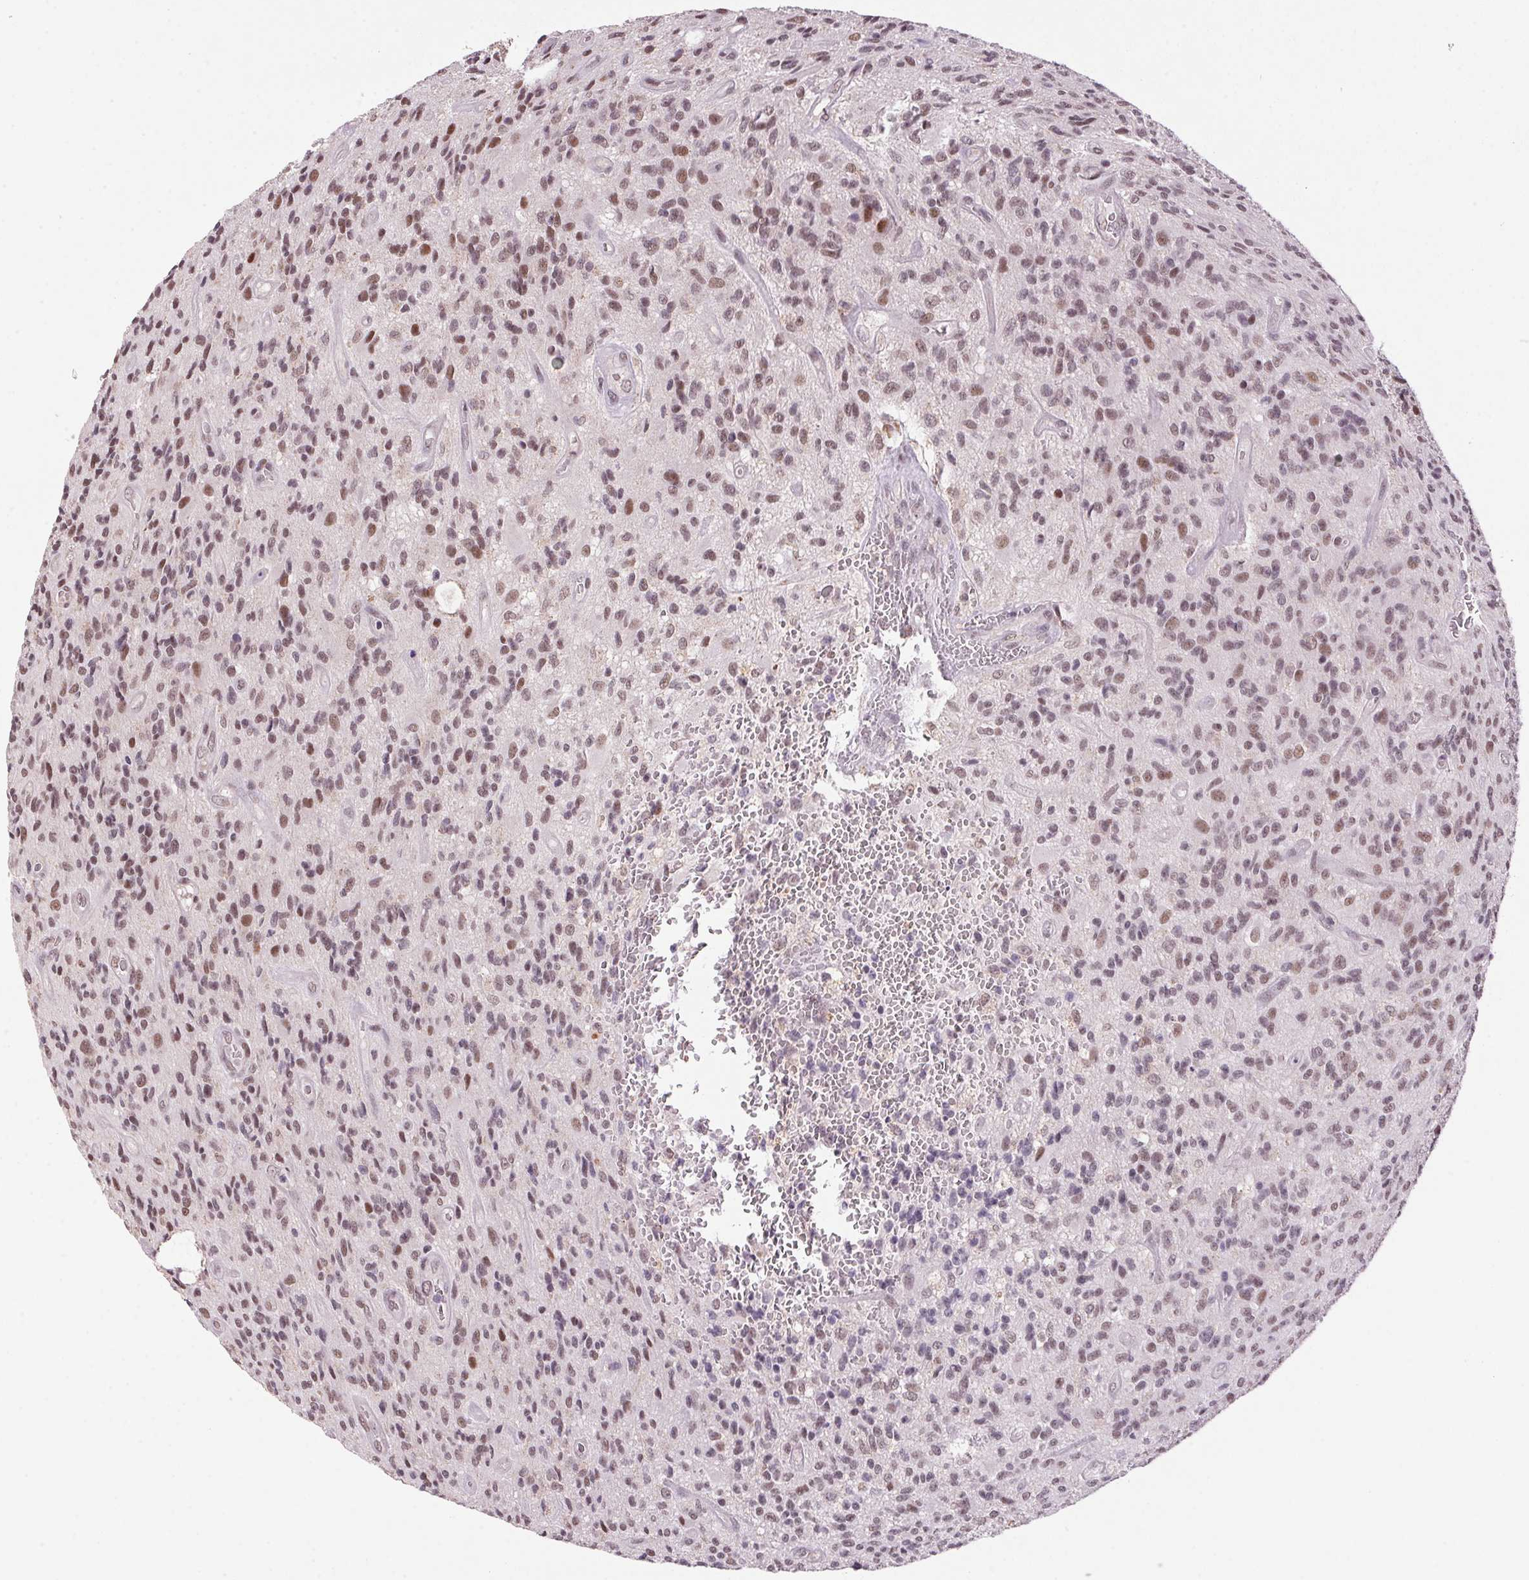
{"staining": {"intensity": "weak", "quantity": ">75%", "location": "nuclear"}, "tissue": "glioma", "cell_type": "Tumor cells", "image_type": "cancer", "snomed": [{"axis": "morphology", "description": "Glioma, malignant, High grade"}, {"axis": "topography", "description": "Brain"}], "caption": "Glioma stained with a protein marker demonstrates weak staining in tumor cells.", "gene": "ZBTB4", "patient": {"sex": "male", "age": 76}}